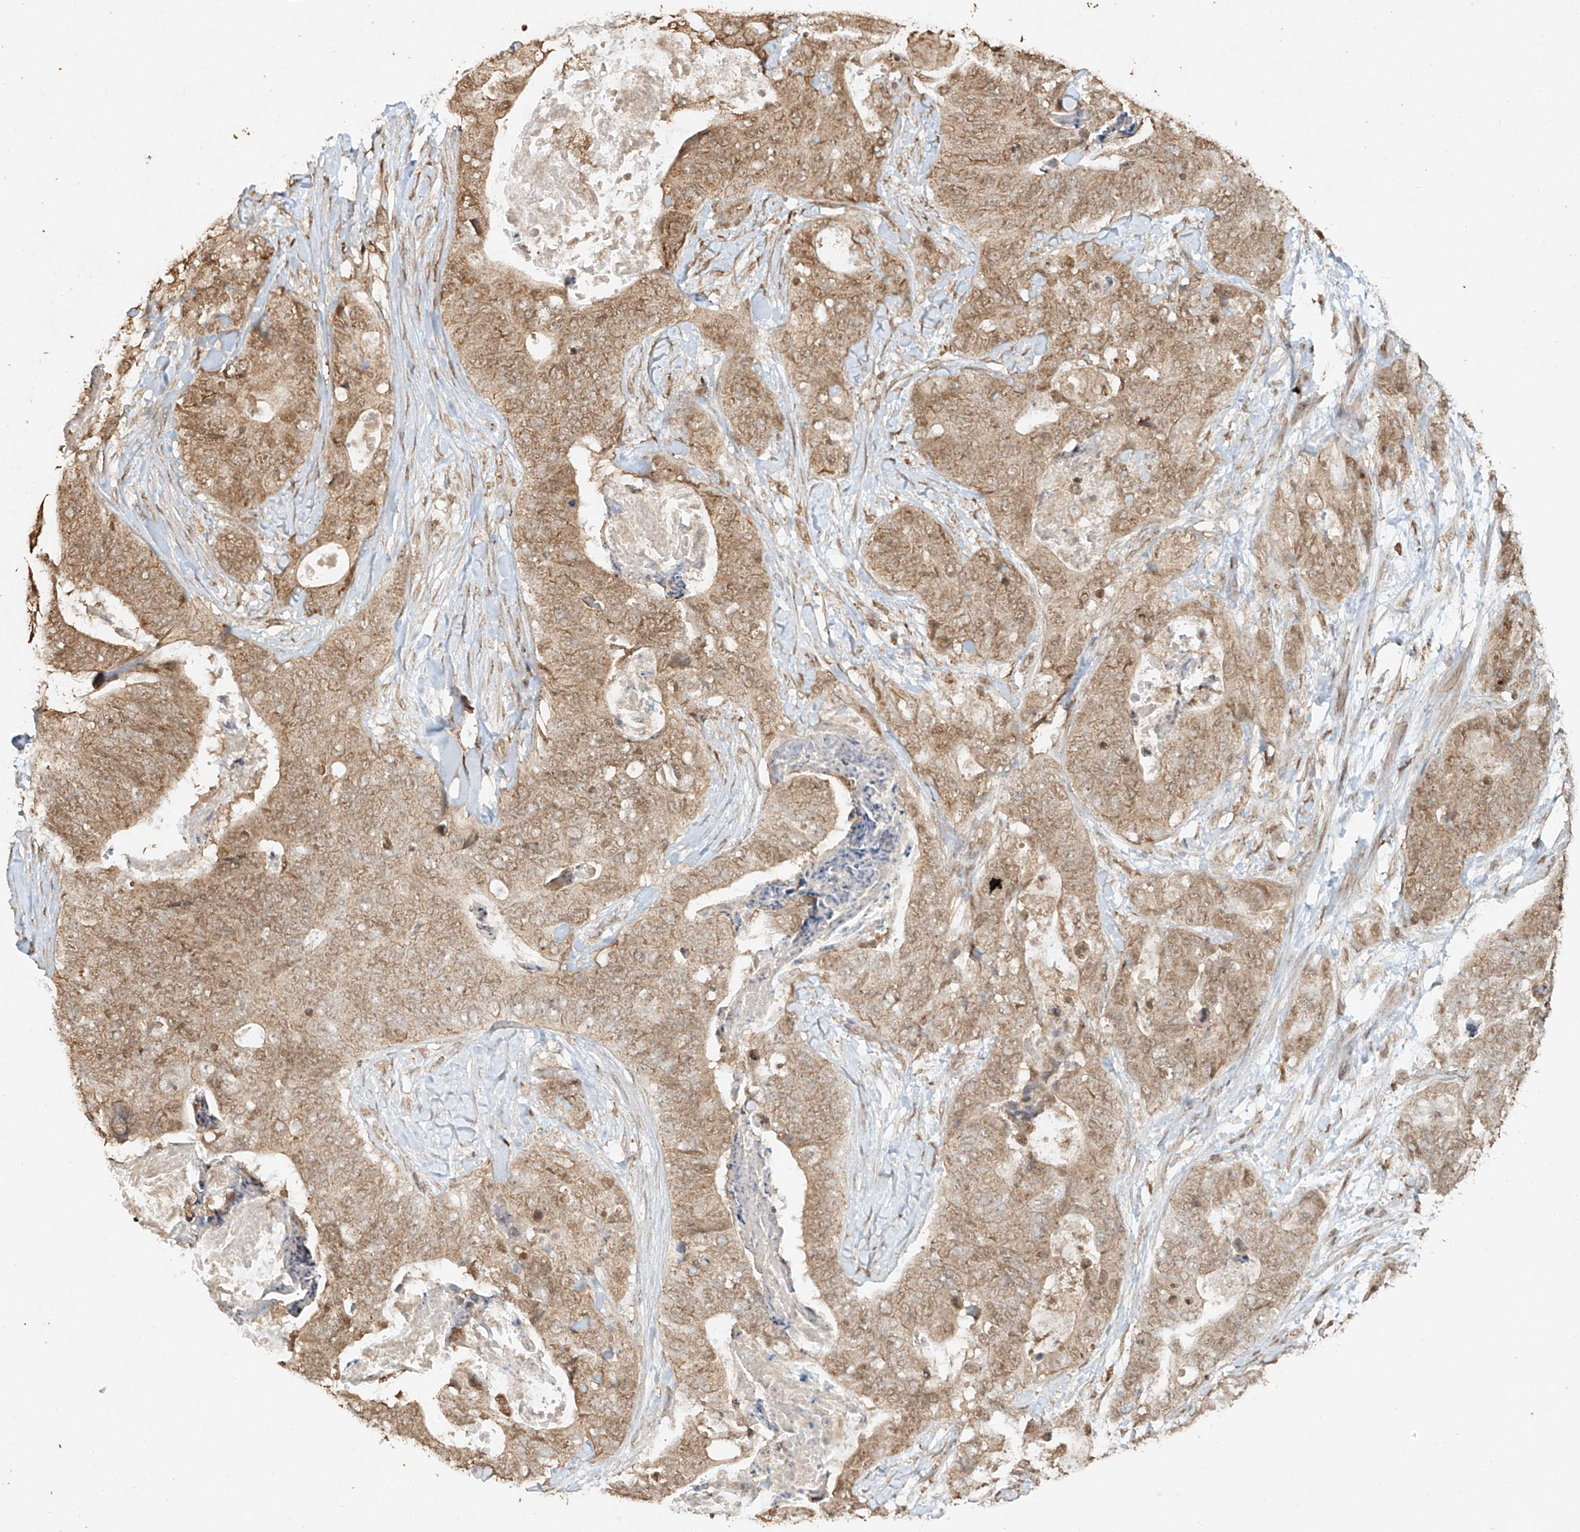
{"staining": {"intensity": "moderate", "quantity": ">75%", "location": "cytoplasmic/membranous,nuclear"}, "tissue": "stomach cancer", "cell_type": "Tumor cells", "image_type": "cancer", "snomed": [{"axis": "morphology", "description": "Adenocarcinoma, NOS"}, {"axis": "topography", "description": "Stomach"}], "caption": "Approximately >75% of tumor cells in human stomach adenocarcinoma display moderate cytoplasmic/membranous and nuclear protein staining as visualized by brown immunohistochemical staining.", "gene": "TIGAR", "patient": {"sex": "female", "age": 89}}